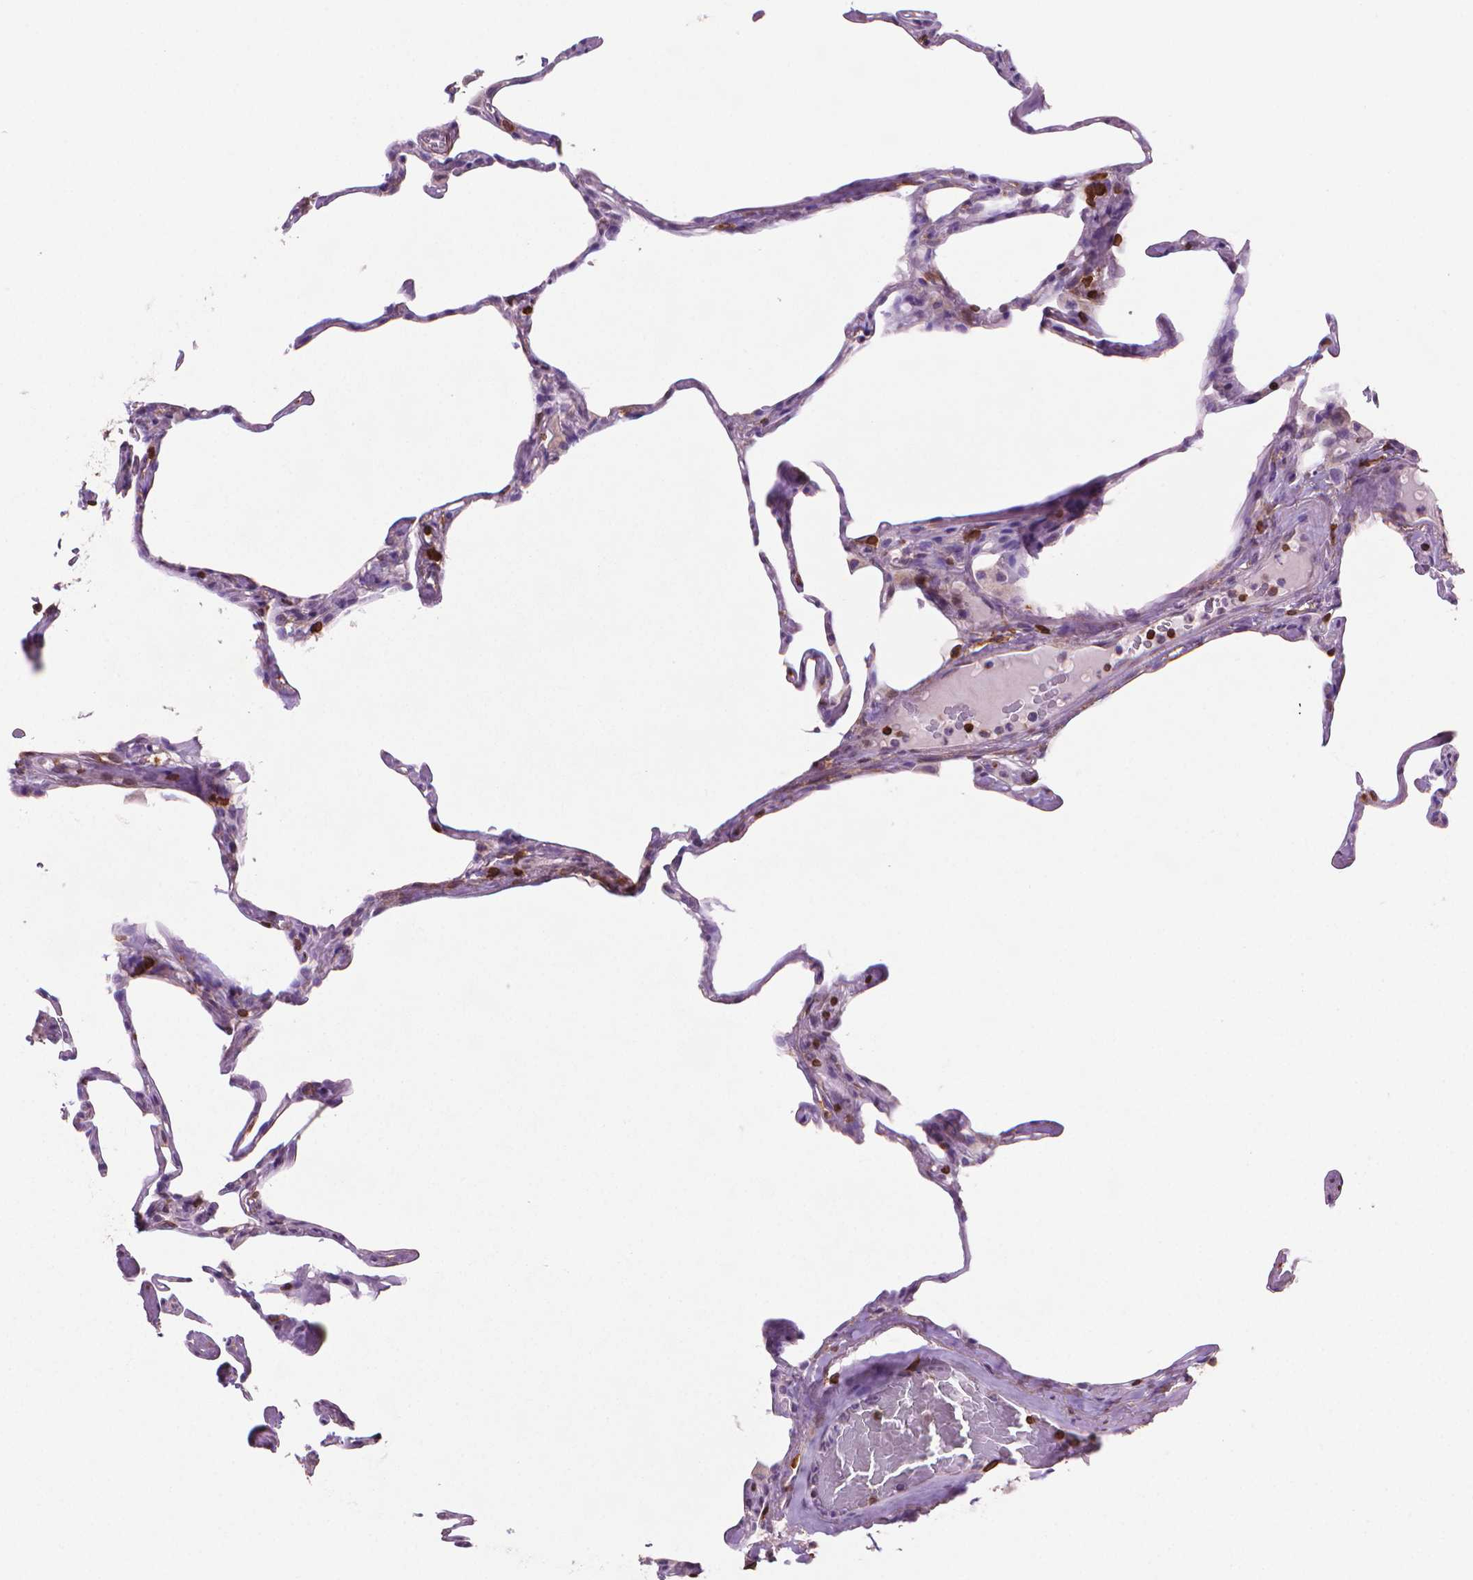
{"staining": {"intensity": "negative", "quantity": "none", "location": "none"}, "tissue": "lung", "cell_type": "Alveolar cells", "image_type": "normal", "snomed": [{"axis": "morphology", "description": "Normal tissue, NOS"}, {"axis": "topography", "description": "Lung"}], "caption": "An image of lung stained for a protein displays no brown staining in alveolar cells. (DAB (3,3'-diaminobenzidine) immunohistochemistry (IHC), high magnification).", "gene": "BCL2", "patient": {"sex": "male", "age": 65}}